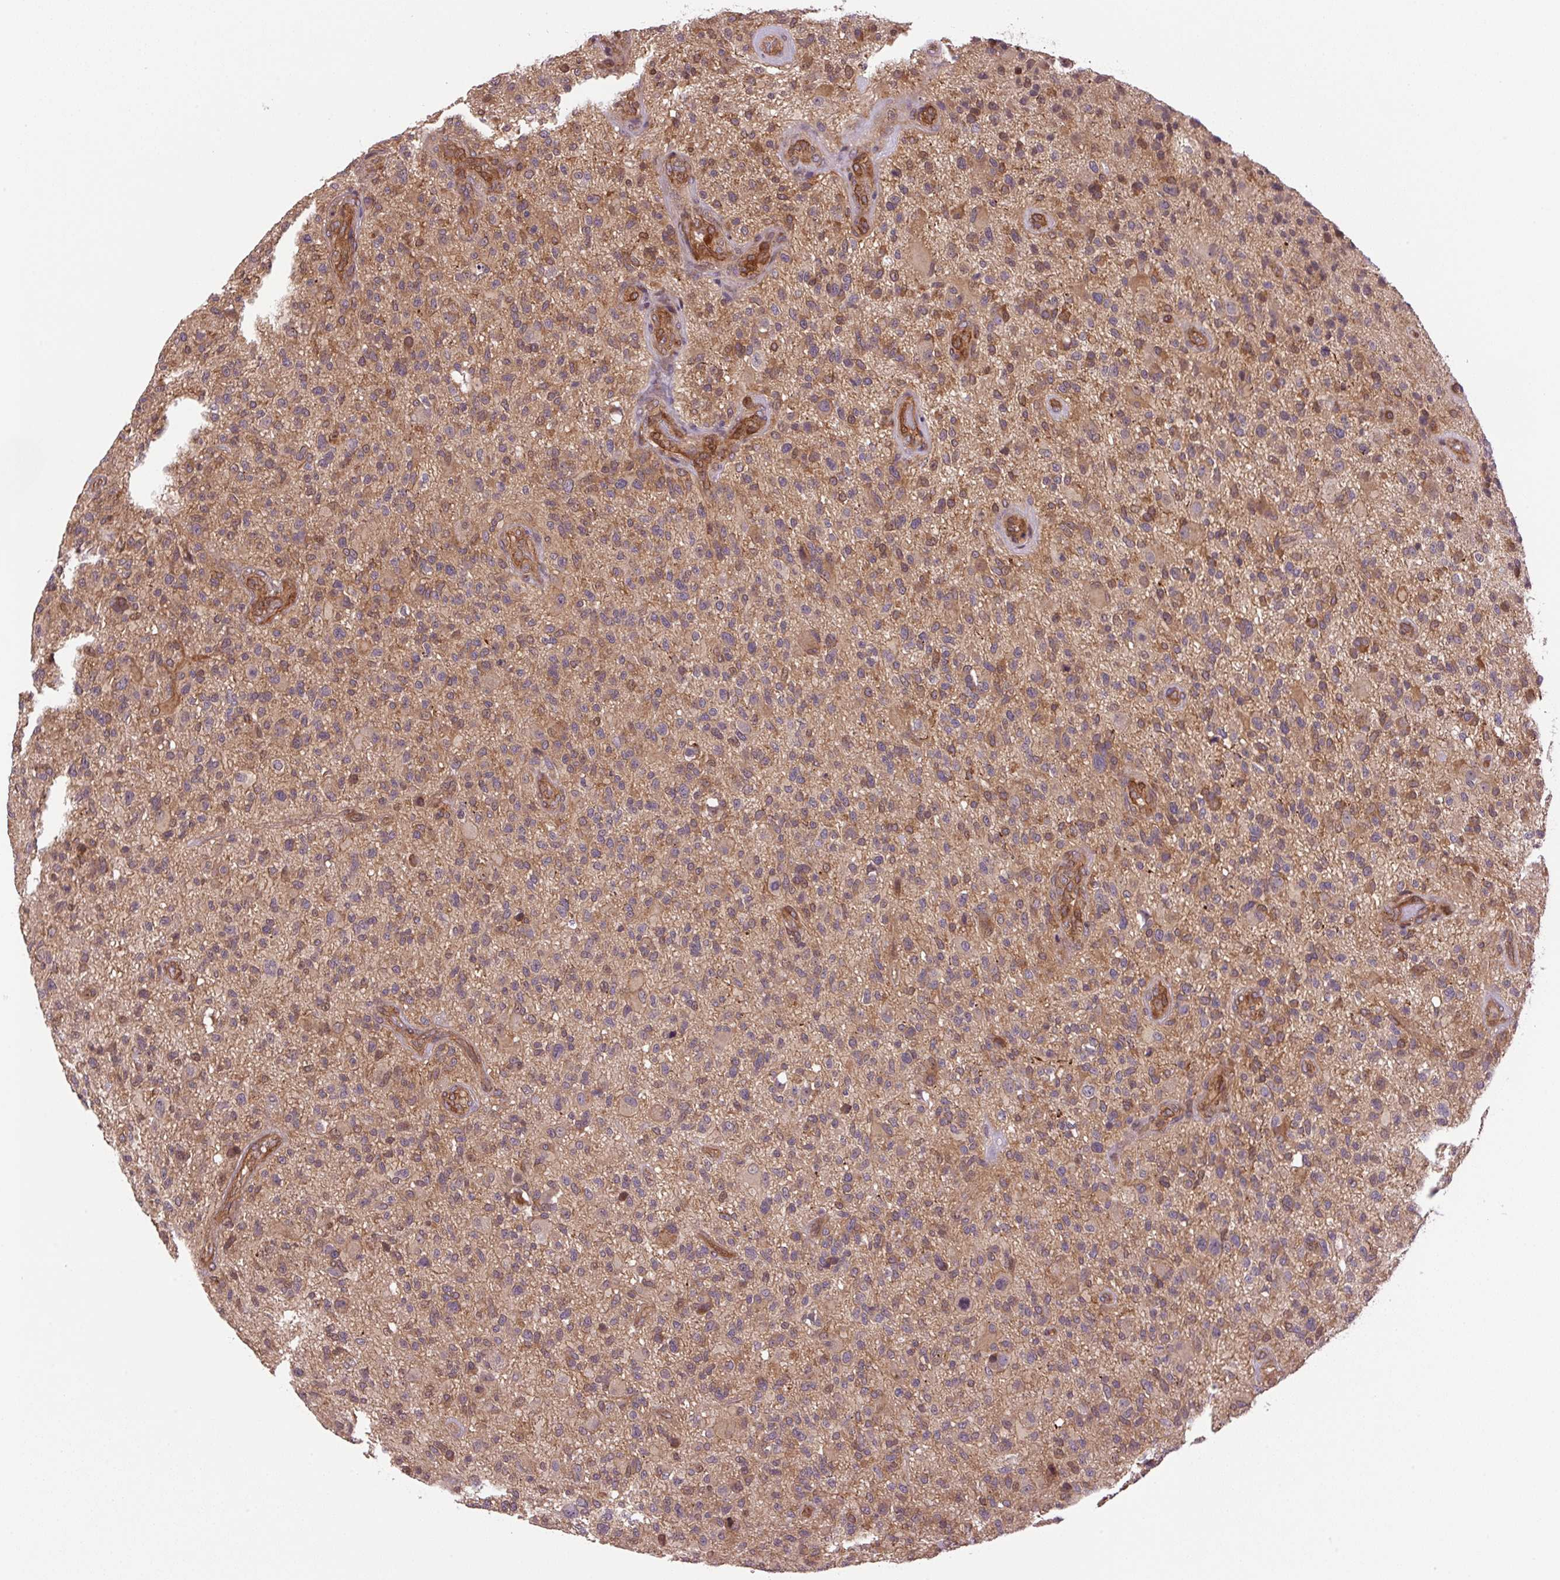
{"staining": {"intensity": "moderate", "quantity": "25%-75%", "location": "cytoplasmic/membranous"}, "tissue": "glioma", "cell_type": "Tumor cells", "image_type": "cancer", "snomed": [{"axis": "morphology", "description": "Glioma, malignant, High grade"}, {"axis": "topography", "description": "Brain"}], "caption": "Tumor cells show moderate cytoplasmic/membranous positivity in about 25%-75% of cells in high-grade glioma (malignant). The staining was performed using DAB (3,3'-diaminobenzidine), with brown indicating positive protein expression. Nuclei are stained blue with hematoxylin.", "gene": "SEPTIN10", "patient": {"sex": "male", "age": 47}}